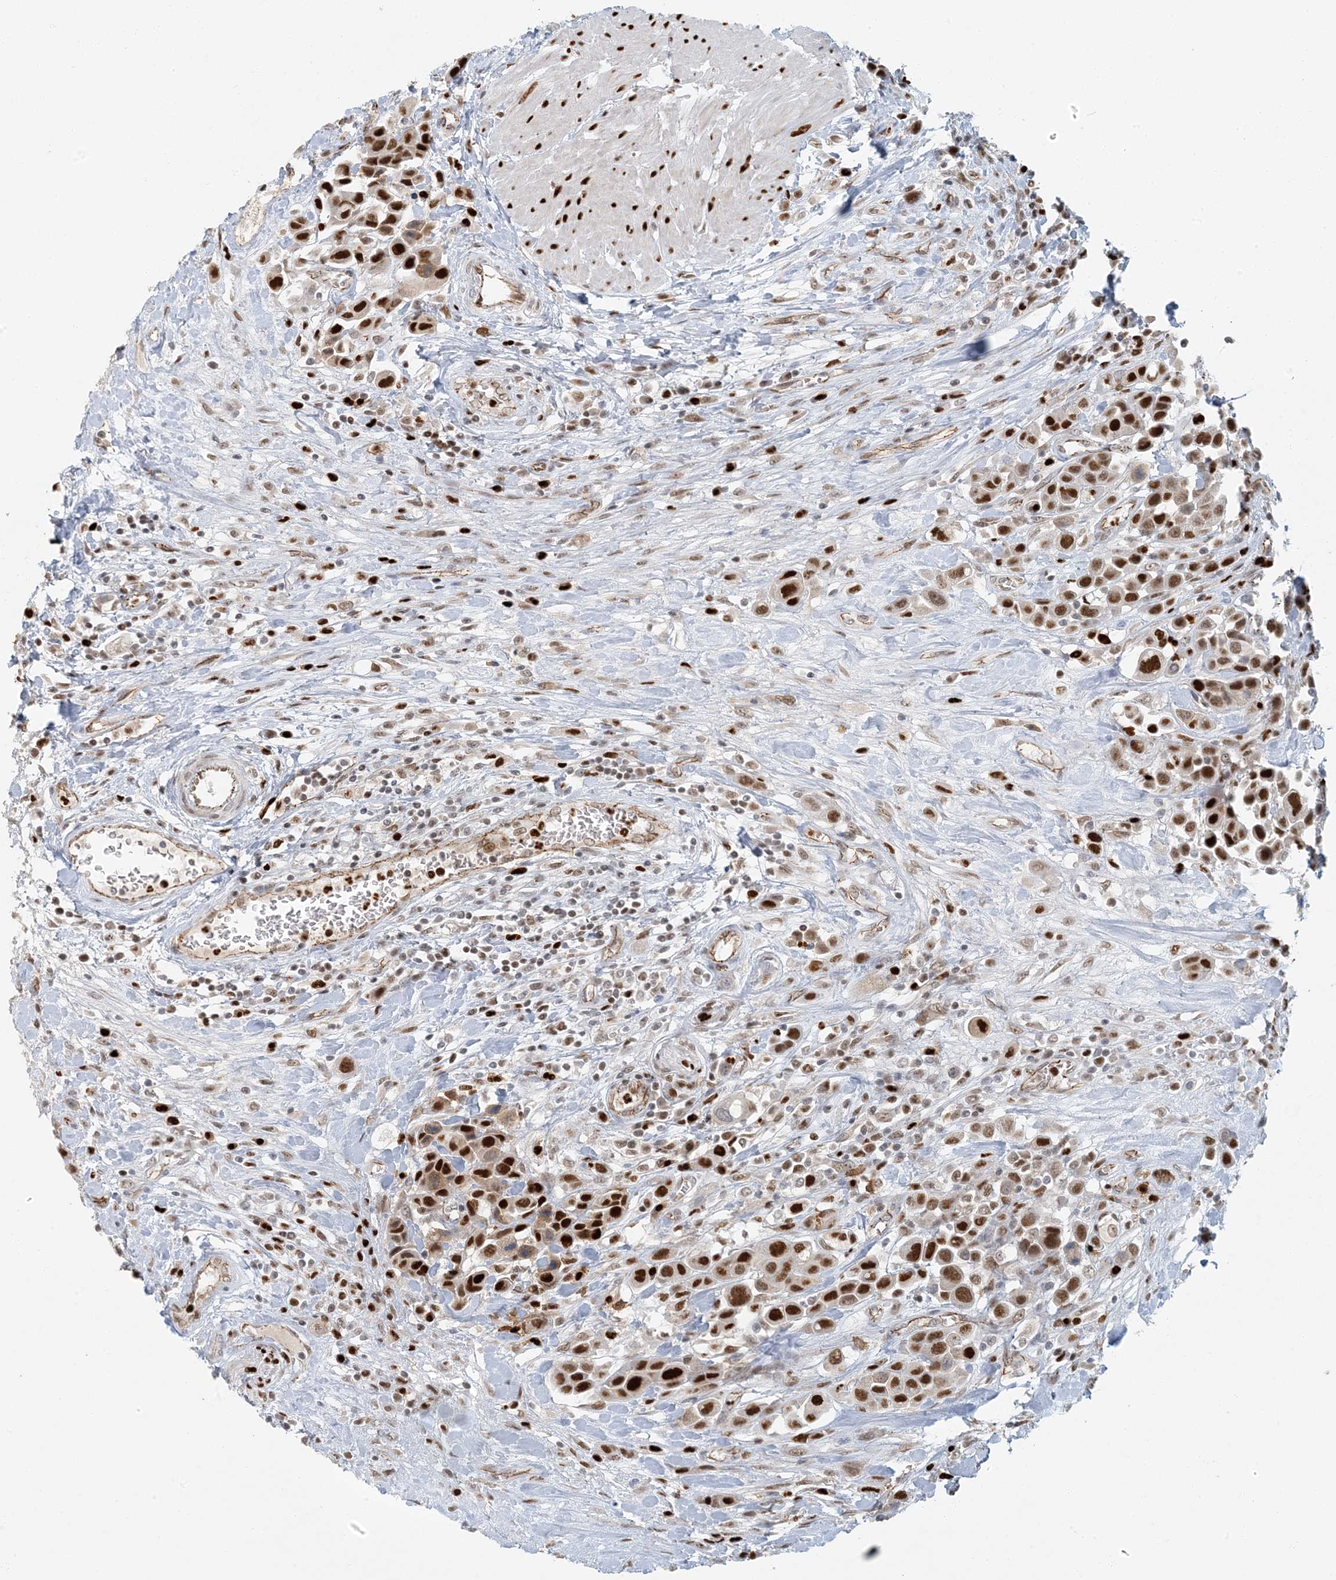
{"staining": {"intensity": "strong", "quantity": ">75%", "location": "nuclear"}, "tissue": "urothelial cancer", "cell_type": "Tumor cells", "image_type": "cancer", "snomed": [{"axis": "morphology", "description": "Urothelial carcinoma, High grade"}, {"axis": "topography", "description": "Urinary bladder"}], "caption": "The micrograph shows a brown stain indicating the presence of a protein in the nuclear of tumor cells in high-grade urothelial carcinoma. The staining was performed using DAB (3,3'-diaminobenzidine) to visualize the protein expression in brown, while the nuclei were stained in blue with hematoxylin (Magnification: 20x).", "gene": "AK9", "patient": {"sex": "male", "age": 50}}